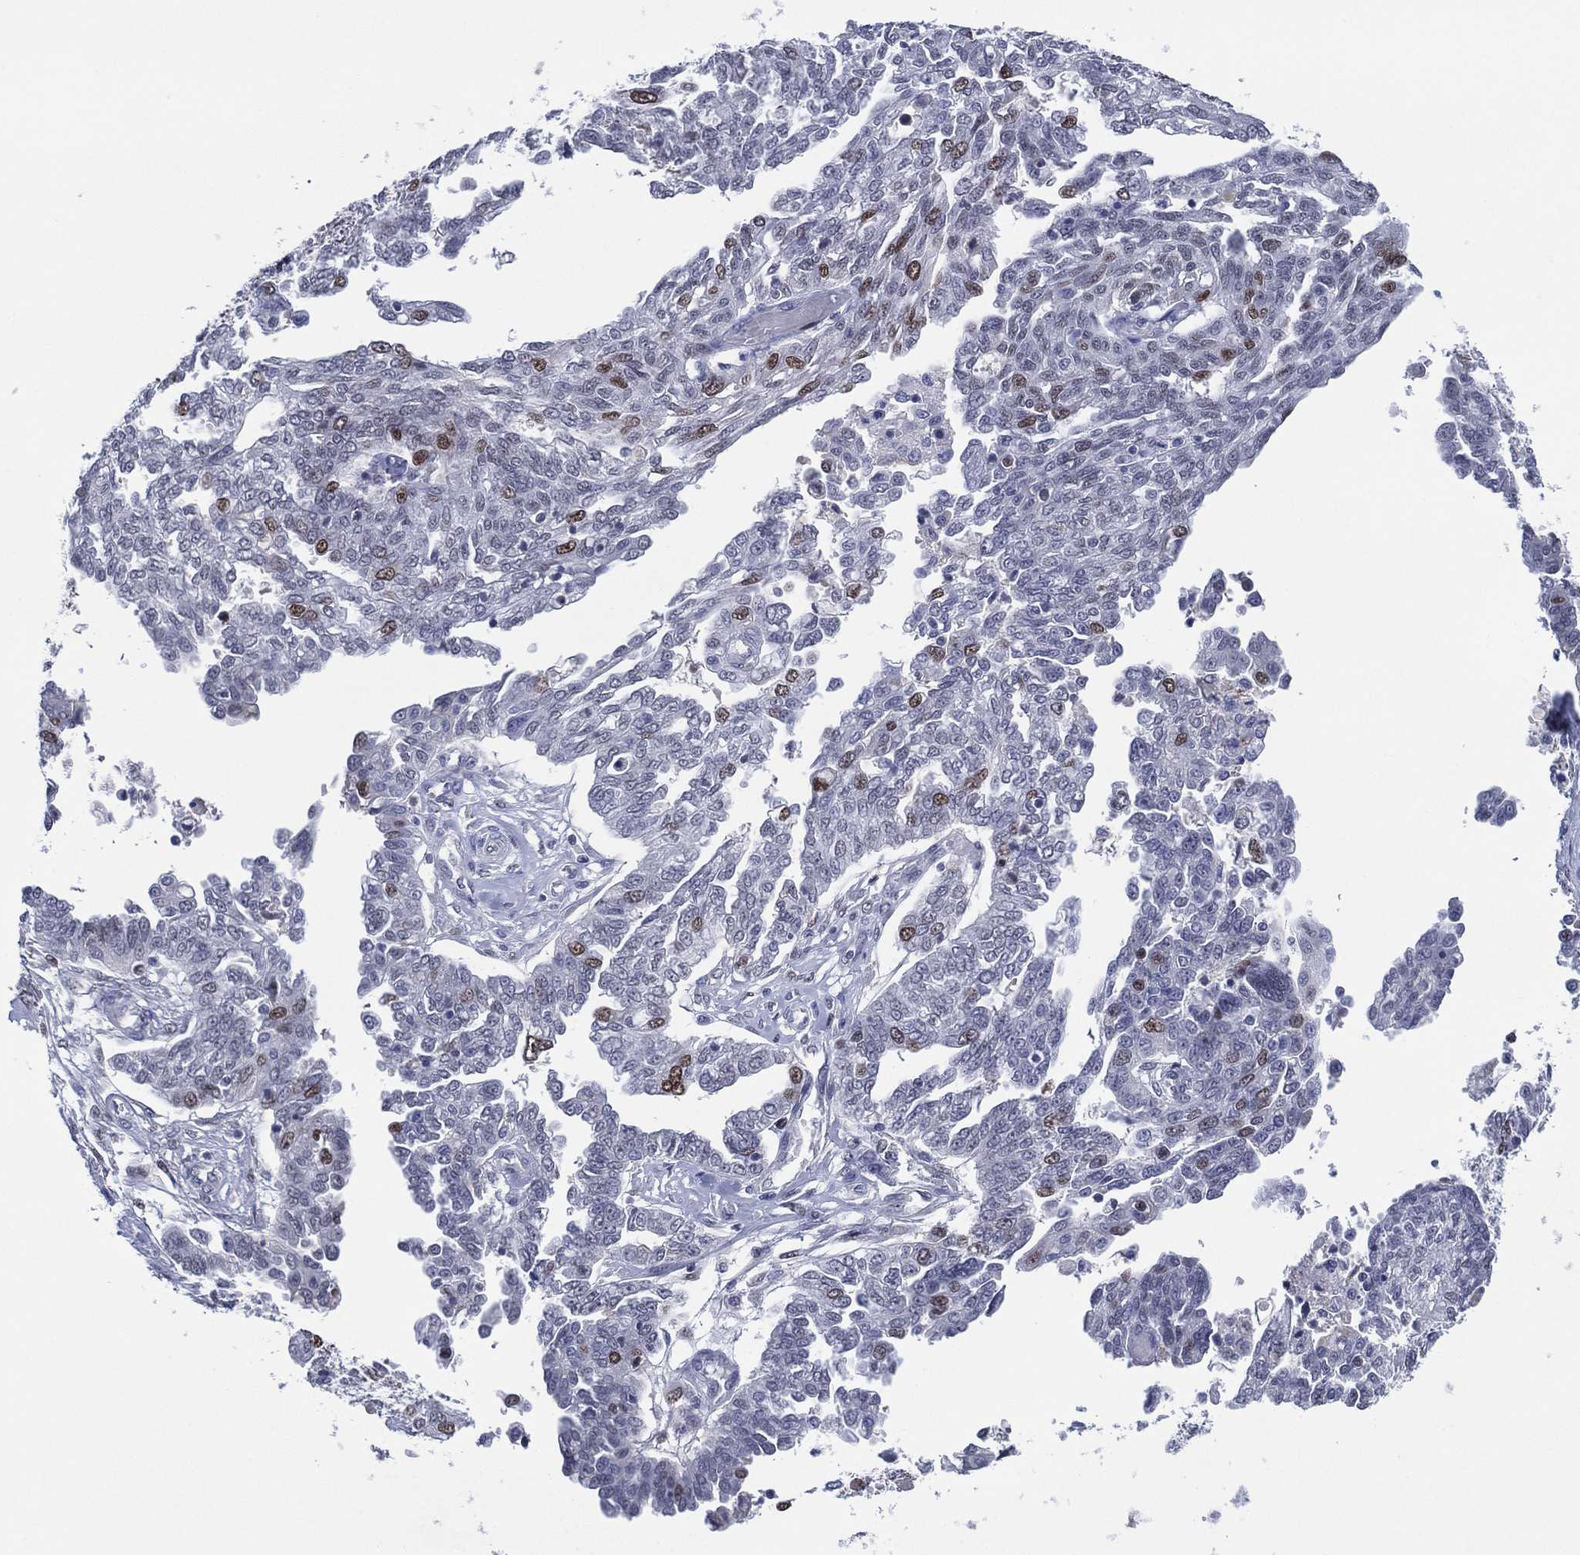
{"staining": {"intensity": "moderate", "quantity": "<25%", "location": "nuclear"}, "tissue": "ovarian cancer", "cell_type": "Tumor cells", "image_type": "cancer", "snomed": [{"axis": "morphology", "description": "Cystadenocarcinoma, serous, NOS"}, {"axis": "topography", "description": "Ovary"}], "caption": "Ovarian serous cystadenocarcinoma was stained to show a protein in brown. There is low levels of moderate nuclear positivity in approximately <25% of tumor cells.", "gene": "GATA6", "patient": {"sex": "female", "age": 67}}